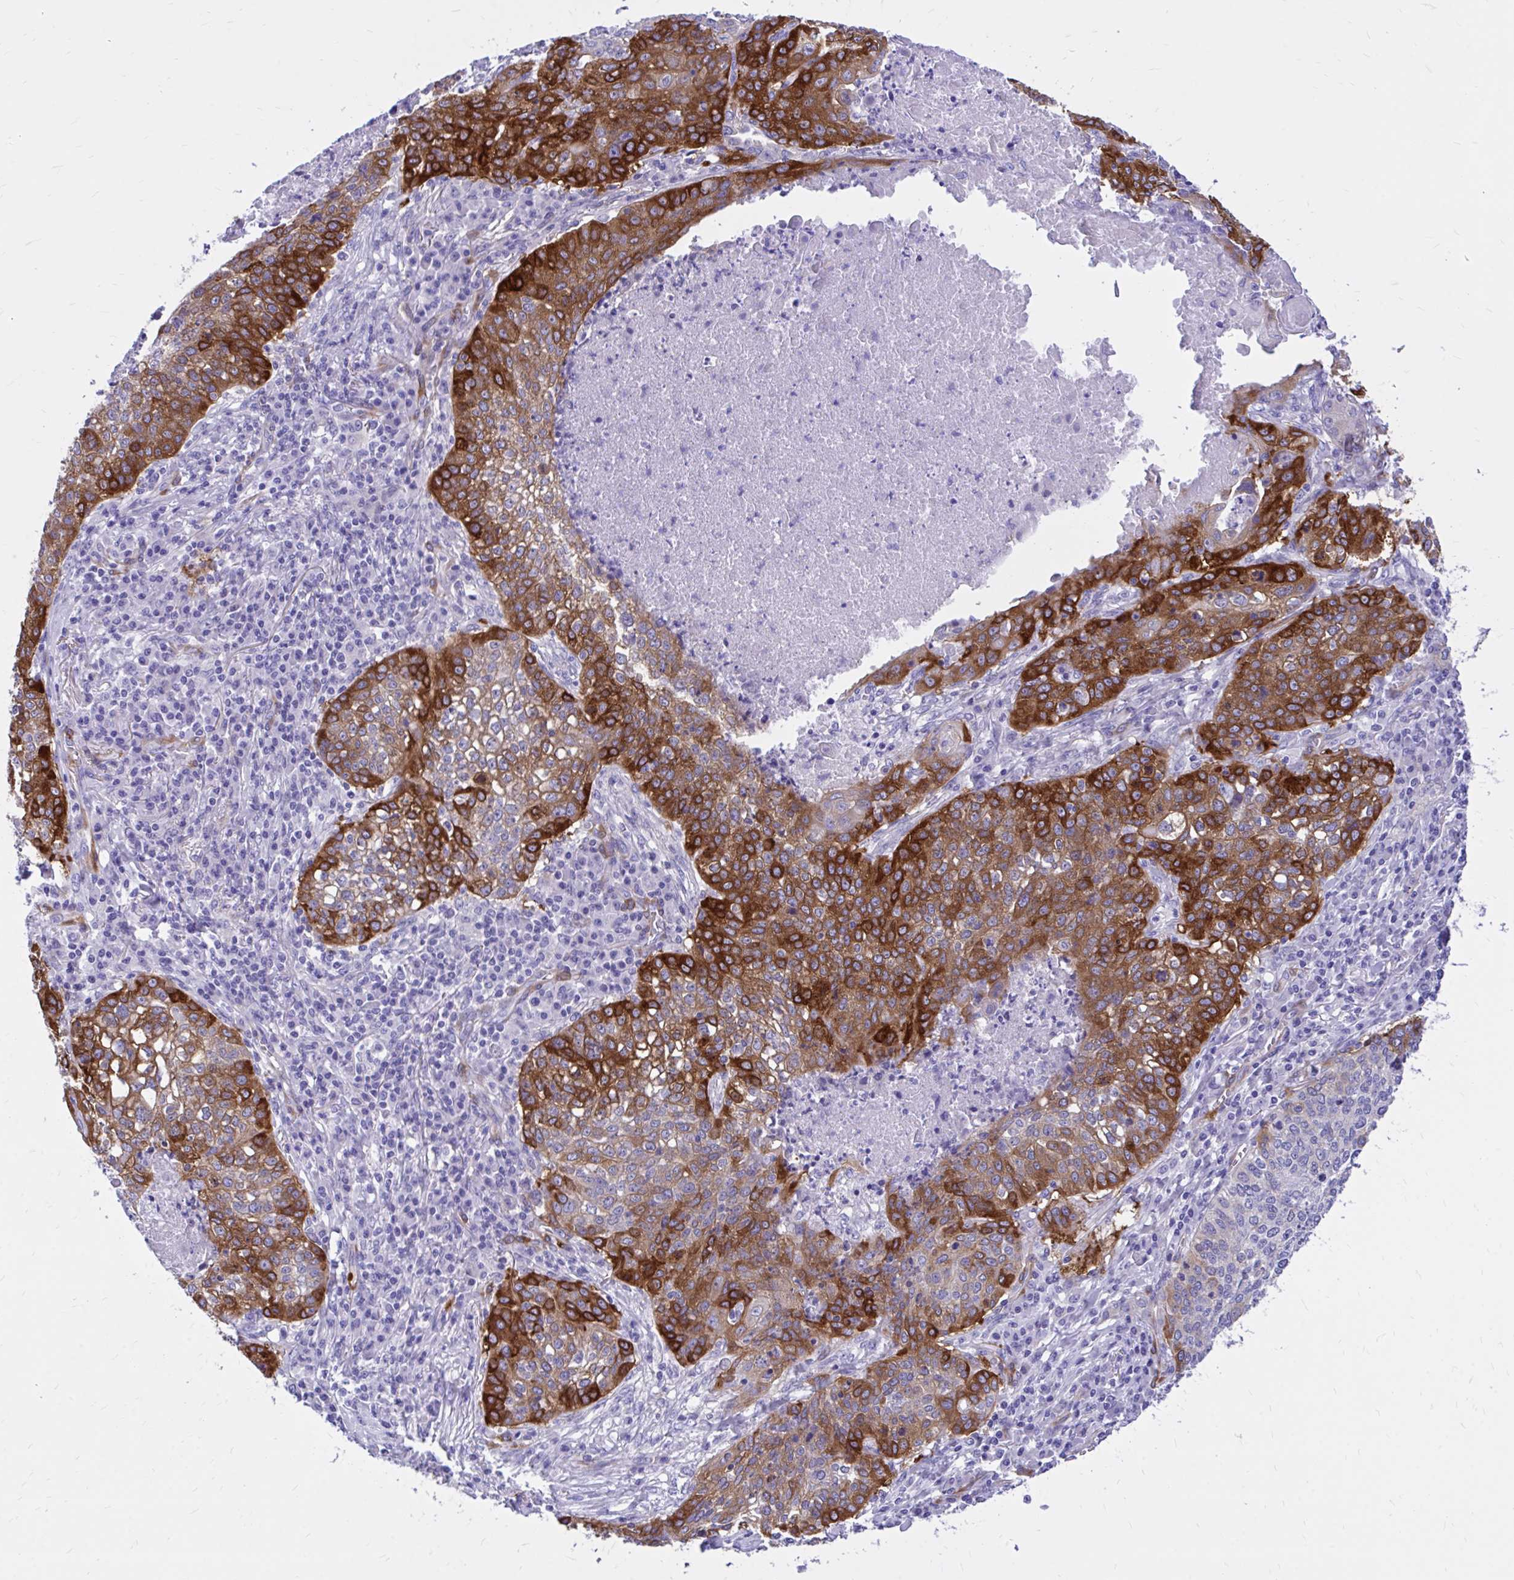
{"staining": {"intensity": "strong", "quantity": "25%-75%", "location": "cytoplasmic/membranous"}, "tissue": "lung cancer", "cell_type": "Tumor cells", "image_type": "cancer", "snomed": [{"axis": "morphology", "description": "Squamous cell carcinoma, NOS"}, {"axis": "topography", "description": "Lung"}], "caption": "Protein expression analysis of squamous cell carcinoma (lung) exhibits strong cytoplasmic/membranous staining in approximately 25%-75% of tumor cells. Using DAB (brown) and hematoxylin (blue) stains, captured at high magnification using brightfield microscopy.", "gene": "EPB41L1", "patient": {"sex": "male", "age": 63}}